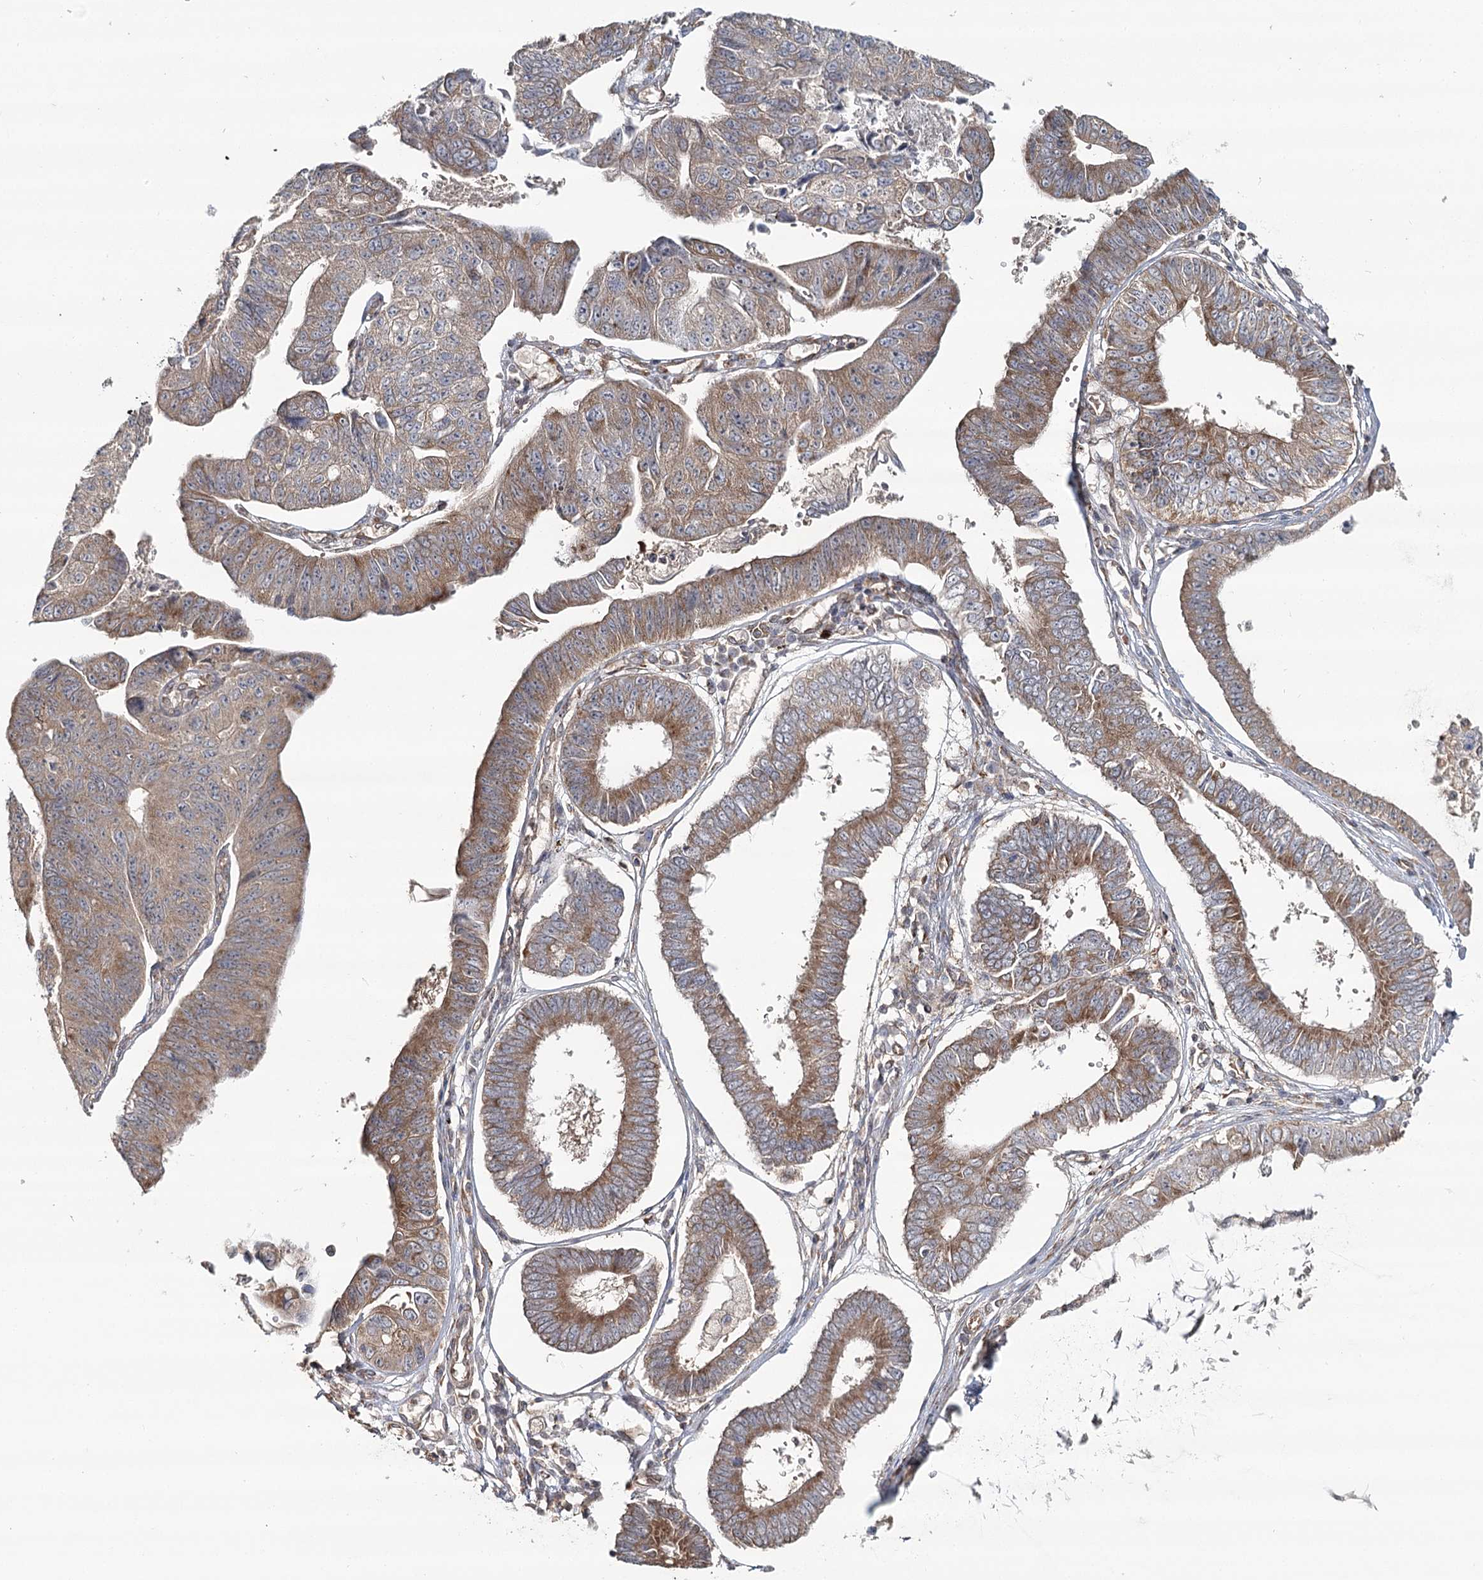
{"staining": {"intensity": "moderate", "quantity": ">75%", "location": "cytoplasmic/membranous"}, "tissue": "stomach cancer", "cell_type": "Tumor cells", "image_type": "cancer", "snomed": [{"axis": "morphology", "description": "Adenocarcinoma, NOS"}, {"axis": "topography", "description": "Stomach"}], "caption": "IHC micrograph of neoplastic tissue: human stomach adenocarcinoma stained using IHC exhibits medium levels of moderate protein expression localized specifically in the cytoplasmic/membranous of tumor cells, appearing as a cytoplasmic/membranous brown color.", "gene": "OTUD4", "patient": {"sex": "male", "age": 59}}